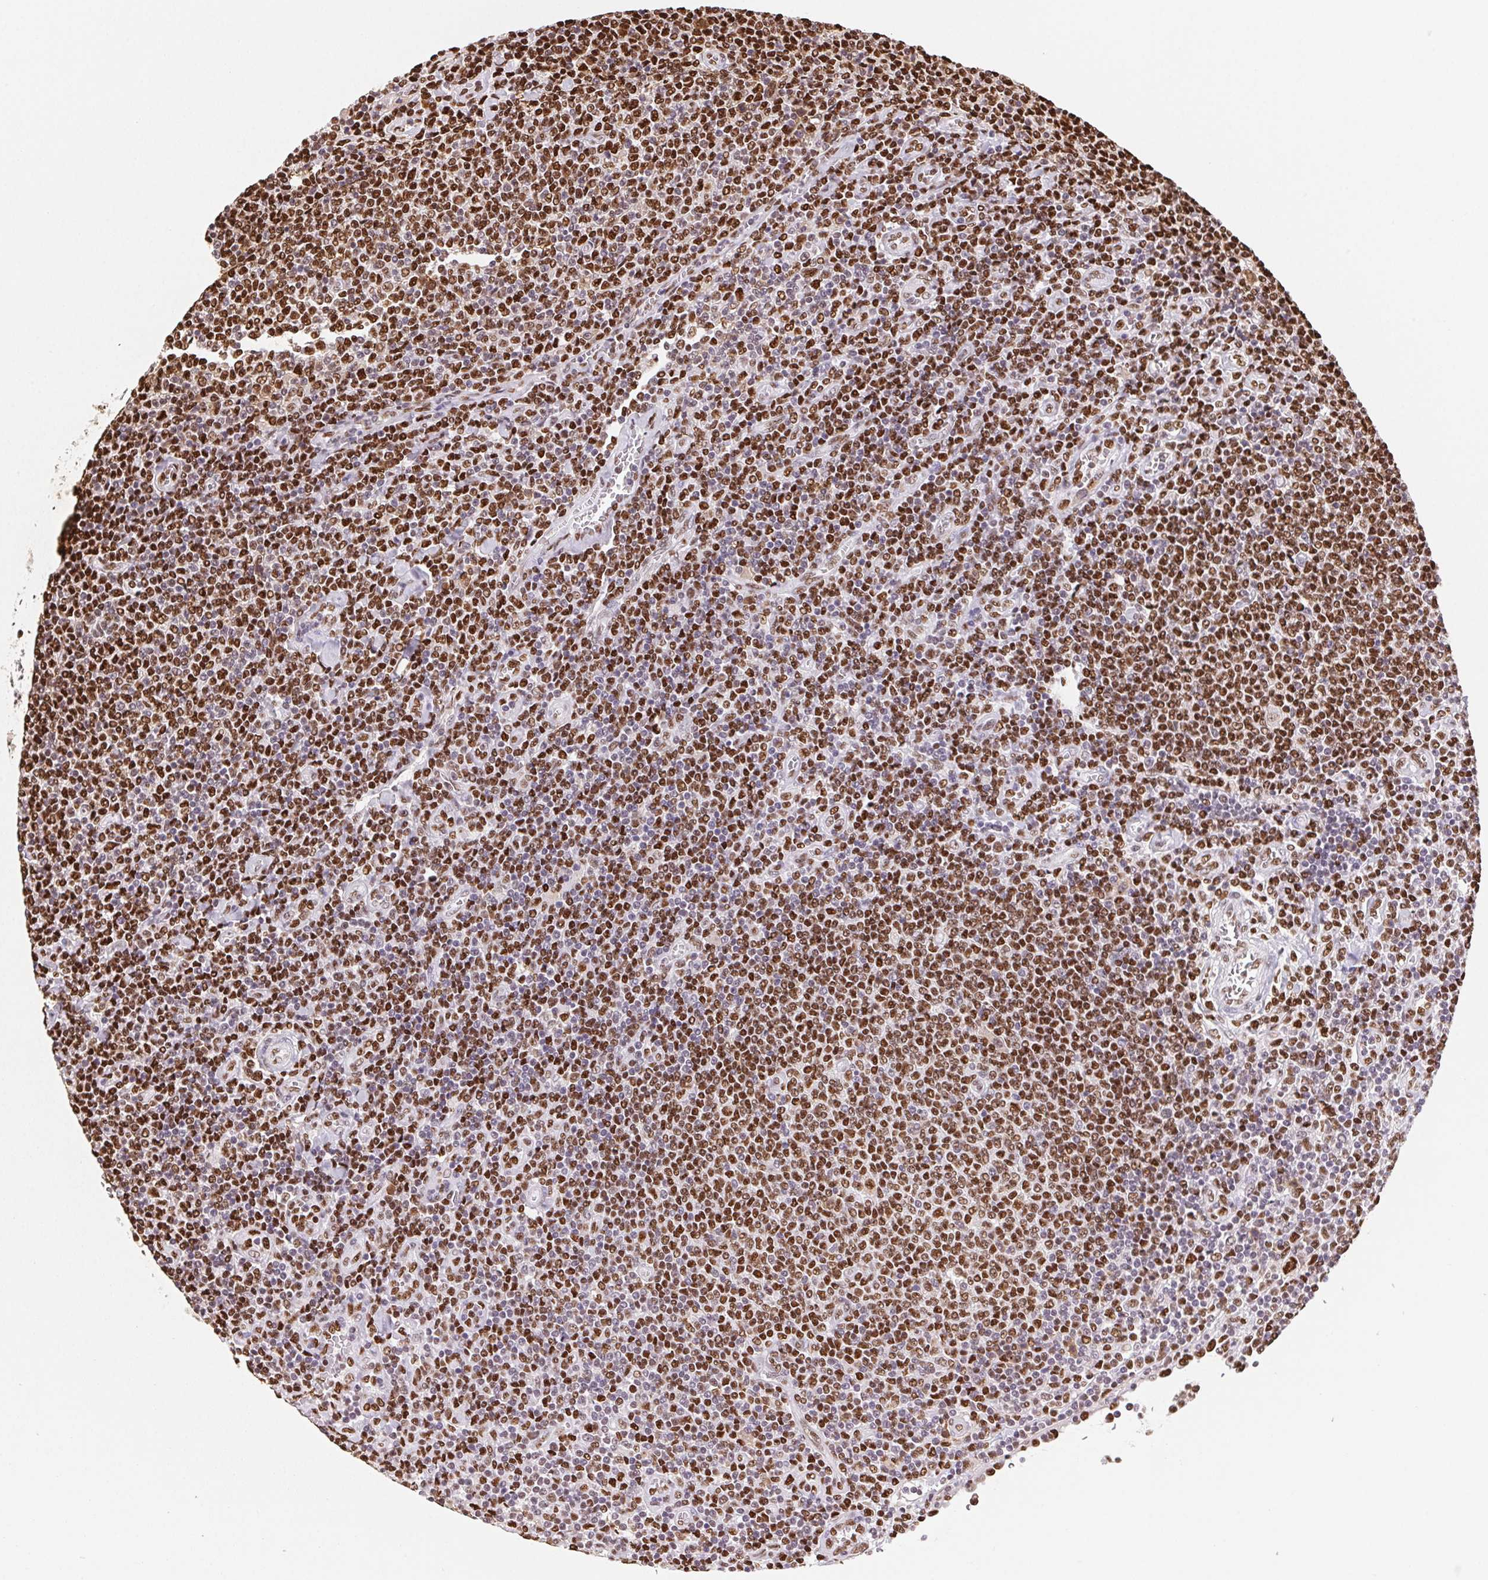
{"staining": {"intensity": "strong", "quantity": ">75%", "location": "nuclear"}, "tissue": "lymphoma", "cell_type": "Tumor cells", "image_type": "cancer", "snomed": [{"axis": "morphology", "description": "Malignant lymphoma, non-Hodgkin's type, Low grade"}, {"axis": "topography", "description": "Lymph node"}], "caption": "A micrograph of human lymphoma stained for a protein demonstrates strong nuclear brown staining in tumor cells. Nuclei are stained in blue.", "gene": "SET", "patient": {"sex": "male", "age": 52}}